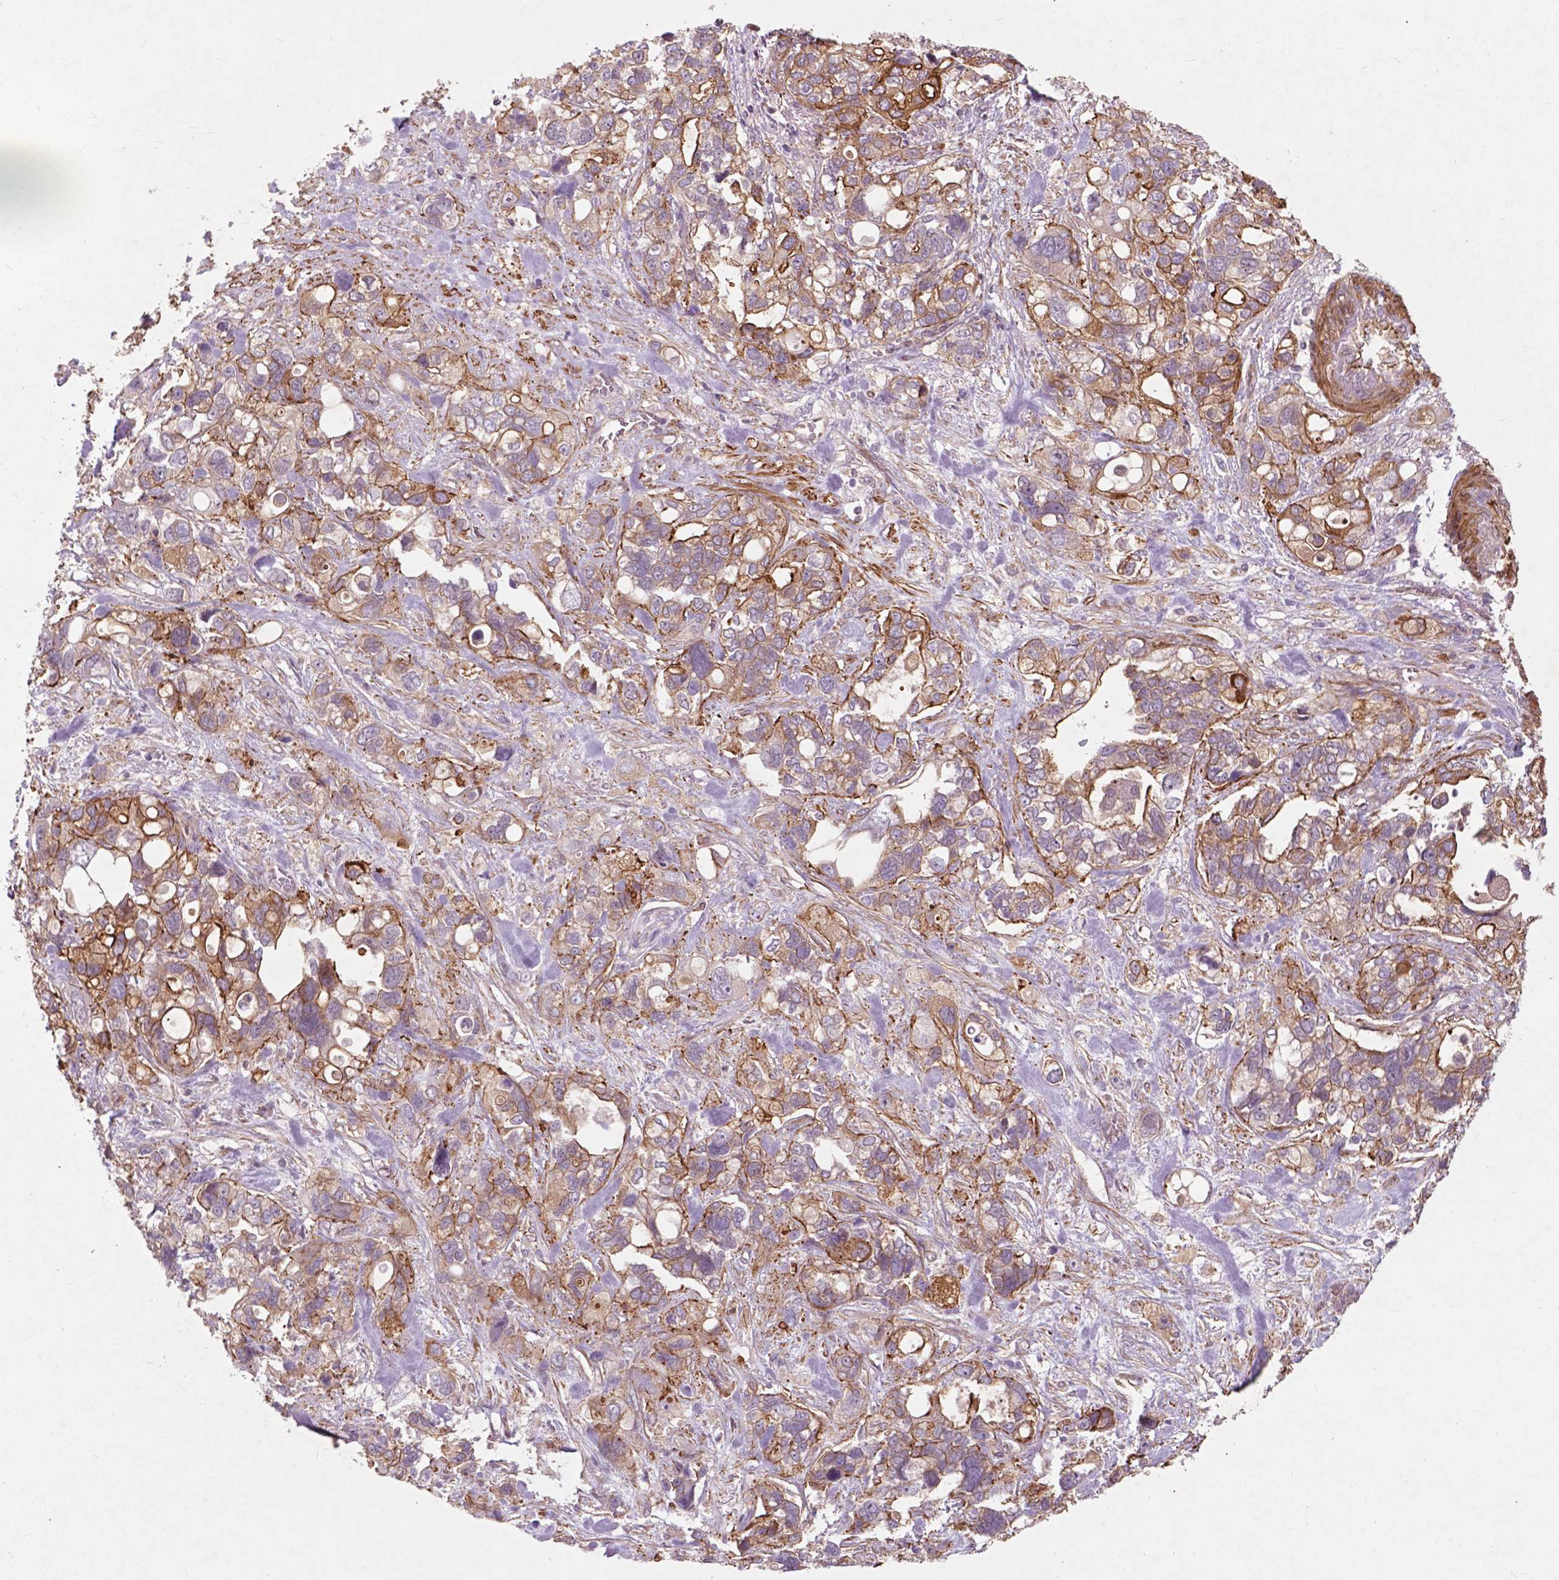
{"staining": {"intensity": "moderate", "quantity": "25%-75%", "location": "cytoplasmic/membranous"}, "tissue": "stomach cancer", "cell_type": "Tumor cells", "image_type": "cancer", "snomed": [{"axis": "morphology", "description": "Adenocarcinoma, NOS"}, {"axis": "topography", "description": "Stomach, upper"}], "caption": "High-magnification brightfield microscopy of adenocarcinoma (stomach) stained with DAB (3,3'-diaminobenzidine) (brown) and counterstained with hematoxylin (blue). tumor cells exhibit moderate cytoplasmic/membranous expression is identified in approximately25%-75% of cells.", "gene": "RFPL4B", "patient": {"sex": "female", "age": 81}}